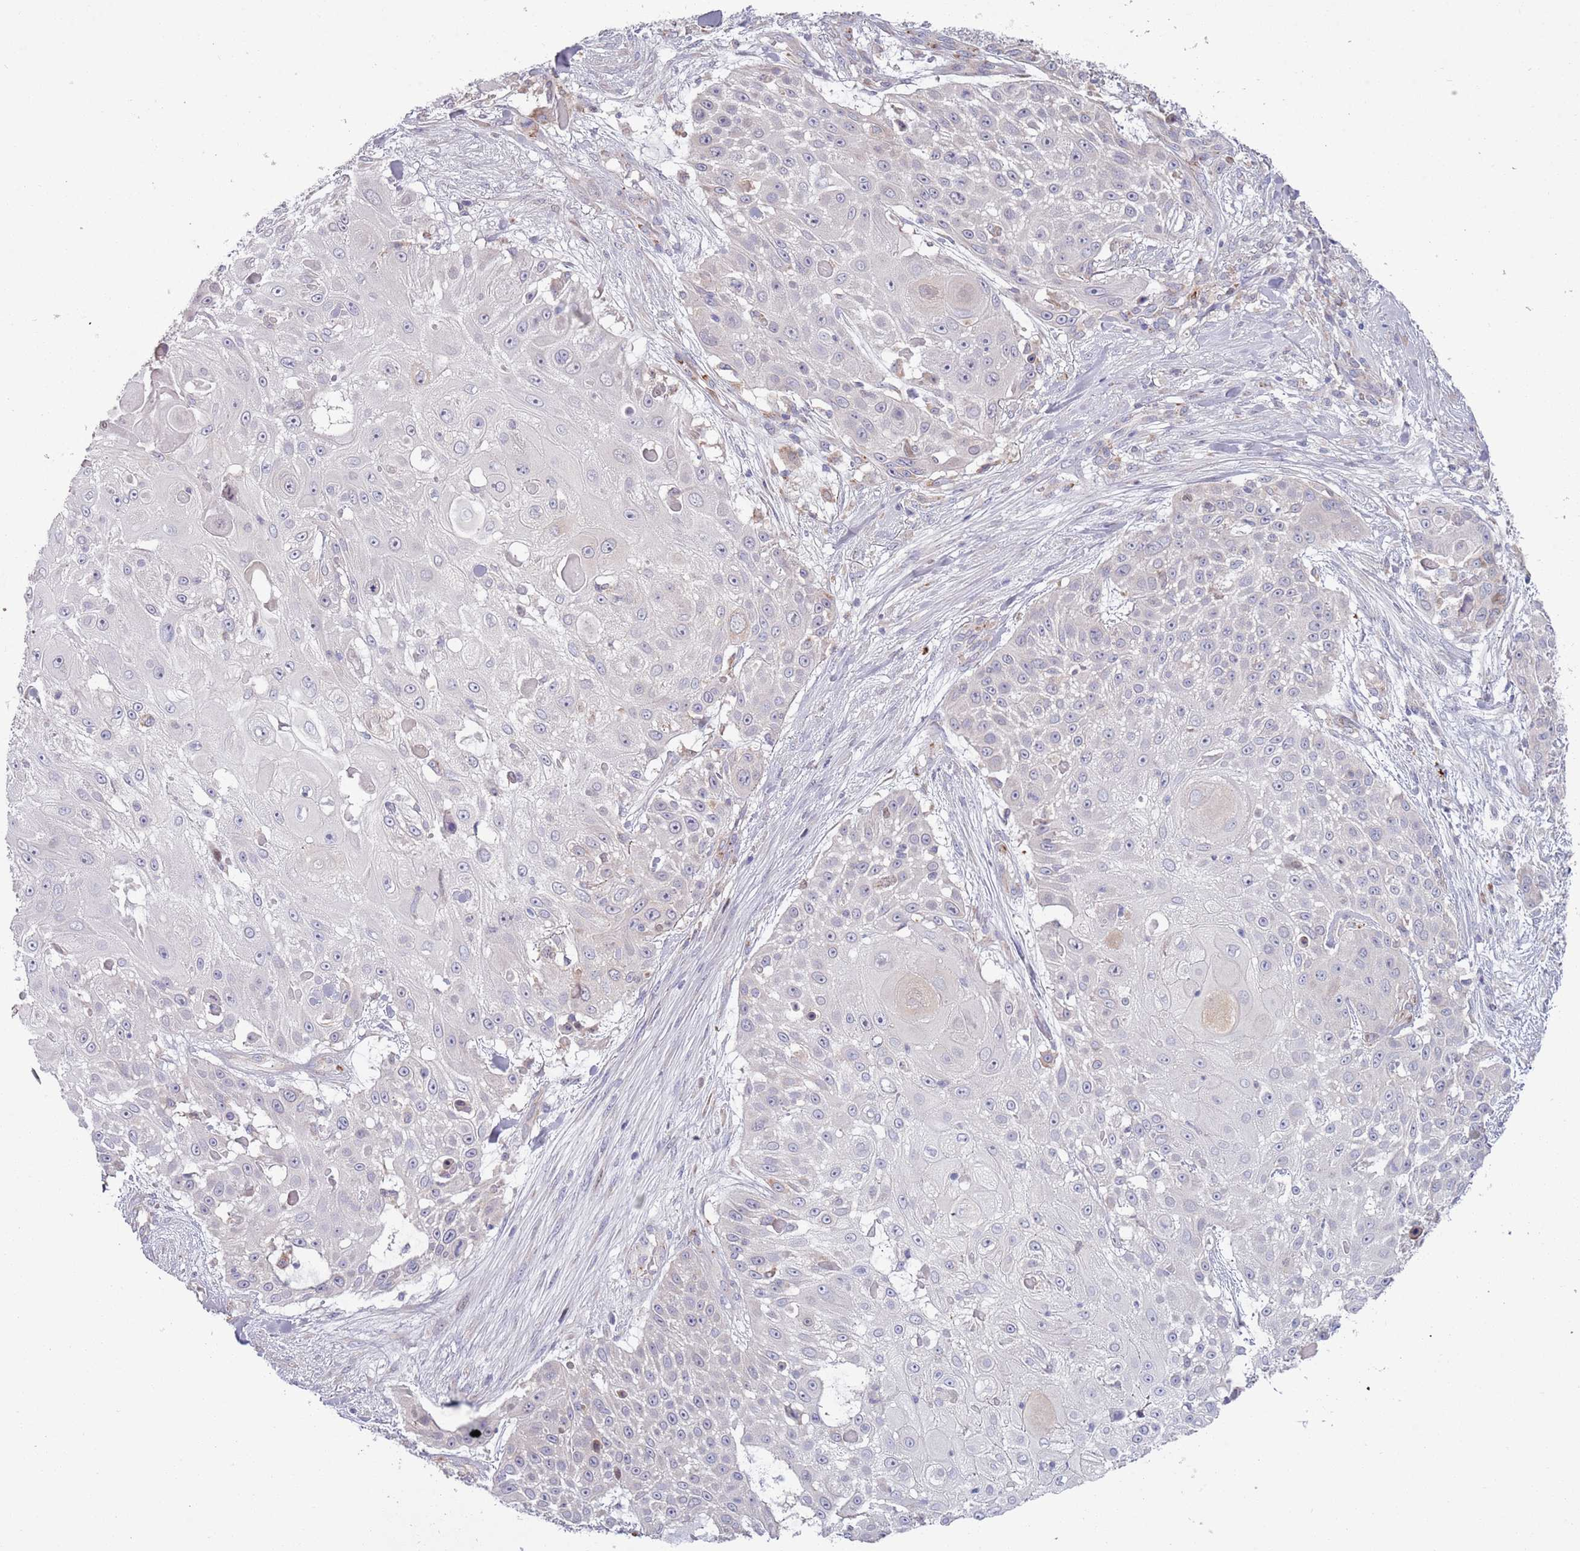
{"staining": {"intensity": "negative", "quantity": "none", "location": "none"}, "tissue": "skin cancer", "cell_type": "Tumor cells", "image_type": "cancer", "snomed": [{"axis": "morphology", "description": "Squamous cell carcinoma, NOS"}, {"axis": "topography", "description": "Skin"}], "caption": "There is no significant positivity in tumor cells of skin cancer (squamous cell carcinoma).", "gene": "LTB", "patient": {"sex": "female", "age": 86}}